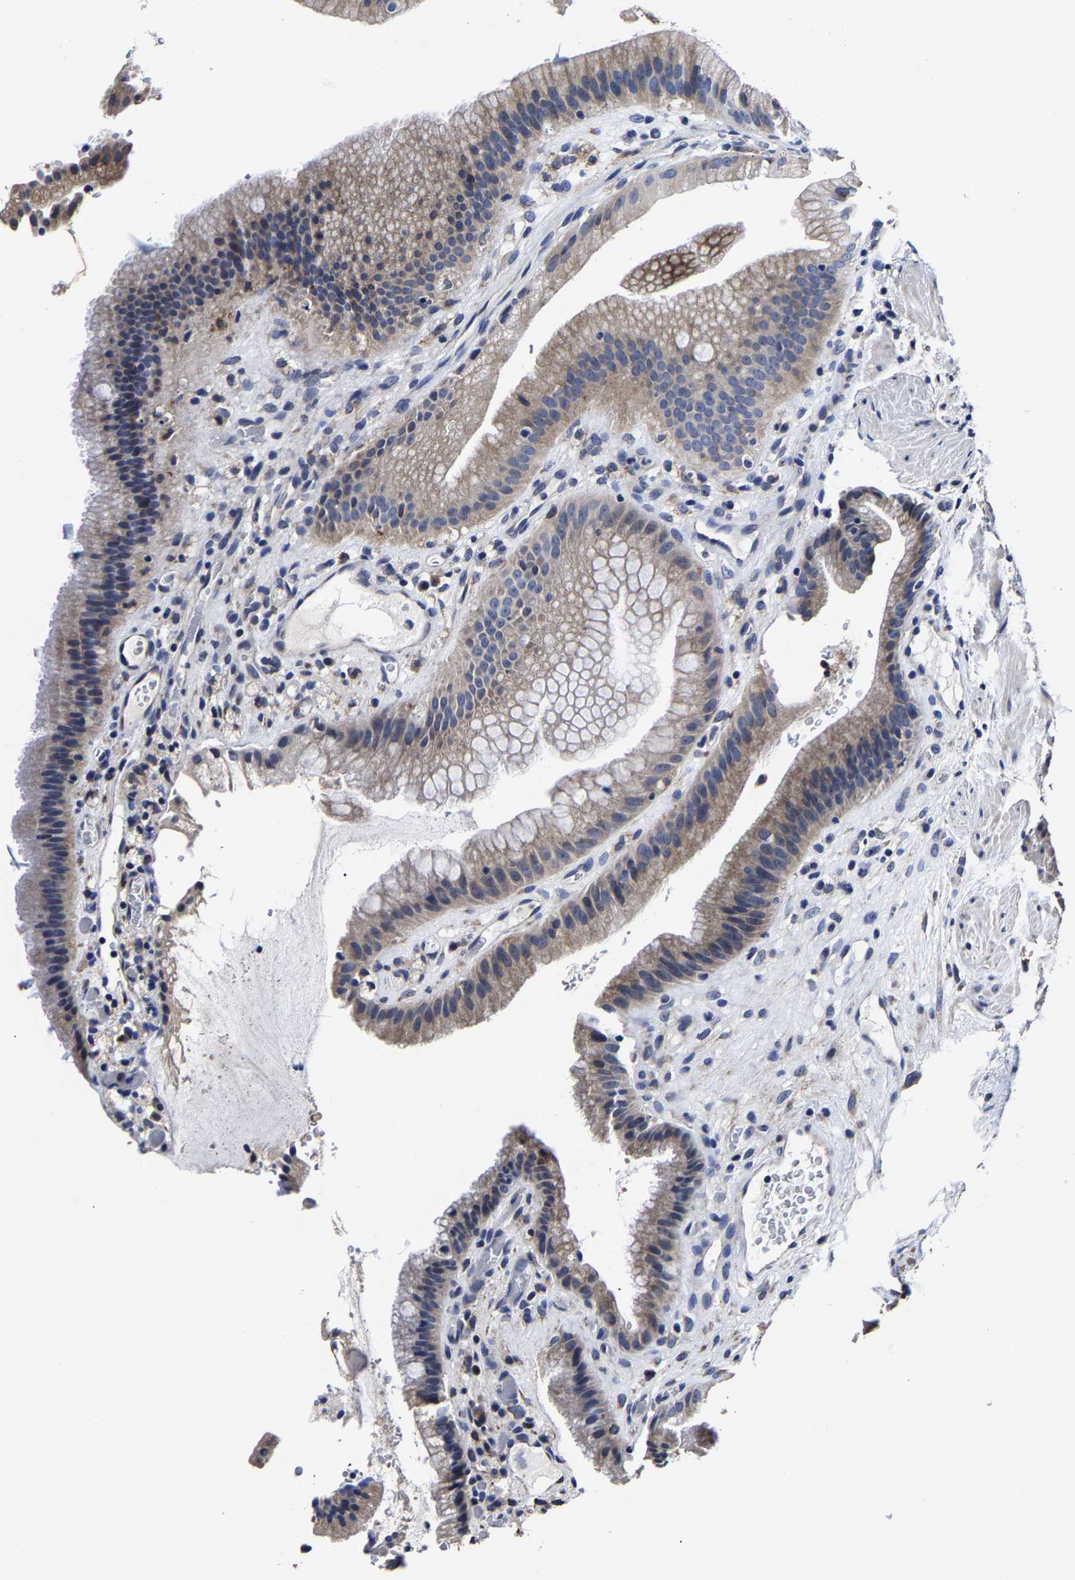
{"staining": {"intensity": "moderate", "quantity": ">75%", "location": "cytoplasmic/membranous"}, "tissue": "gallbladder", "cell_type": "Glandular cells", "image_type": "normal", "snomed": [{"axis": "morphology", "description": "Normal tissue, NOS"}, {"axis": "topography", "description": "Gallbladder"}], "caption": "This image shows IHC staining of unremarkable human gallbladder, with medium moderate cytoplasmic/membranous expression in about >75% of glandular cells.", "gene": "AASS", "patient": {"sex": "male", "age": 49}}